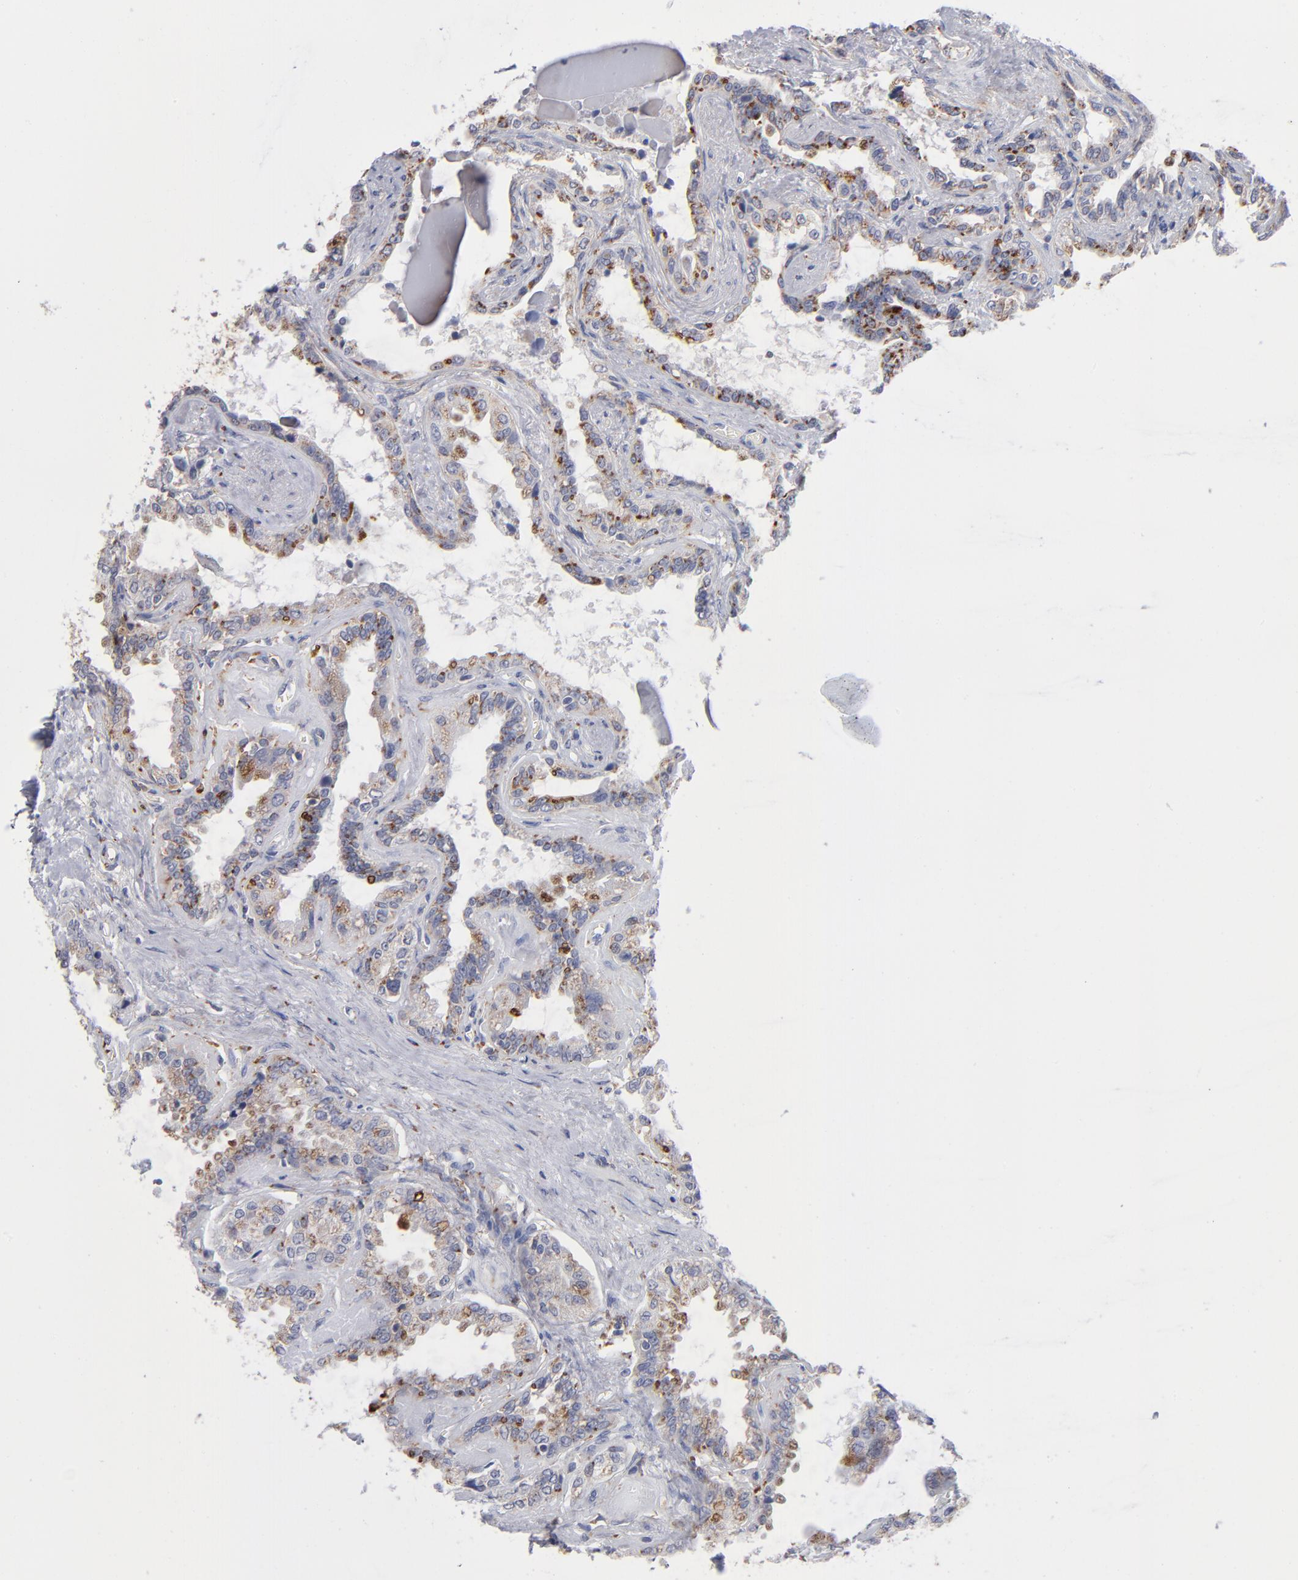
{"staining": {"intensity": "moderate", "quantity": ">75%", "location": "cytoplasmic/membranous"}, "tissue": "seminal vesicle", "cell_type": "Glandular cells", "image_type": "normal", "snomed": [{"axis": "morphology", "description": "Normal tissue, NOS"}, {"axis": "morphology", "description": "Inflammation, NOS"}, {"axis": "topography", "description": "Urinary bladder"}, {"axis": "topography", "description": "Prostate"}, {"axis": "topography", "description": "Seminal veicle"}], "caption": "Immunohistochemistry (IHC) staining of unremarkable seminal vesicle, which reveals medium levels of moderate cytoplasmic/membranous expression in about >75% of glandular cells indicating moderate cytoplasmic/membranous protein staining. The staining was performed using DAB (3,3'-diaminobenzidine) (brown) for protein detection and nuclei were counterstained in hematoxylin (blue).", "gene": "RRAGA", "patient": {"sex": "male", "age": 82}}